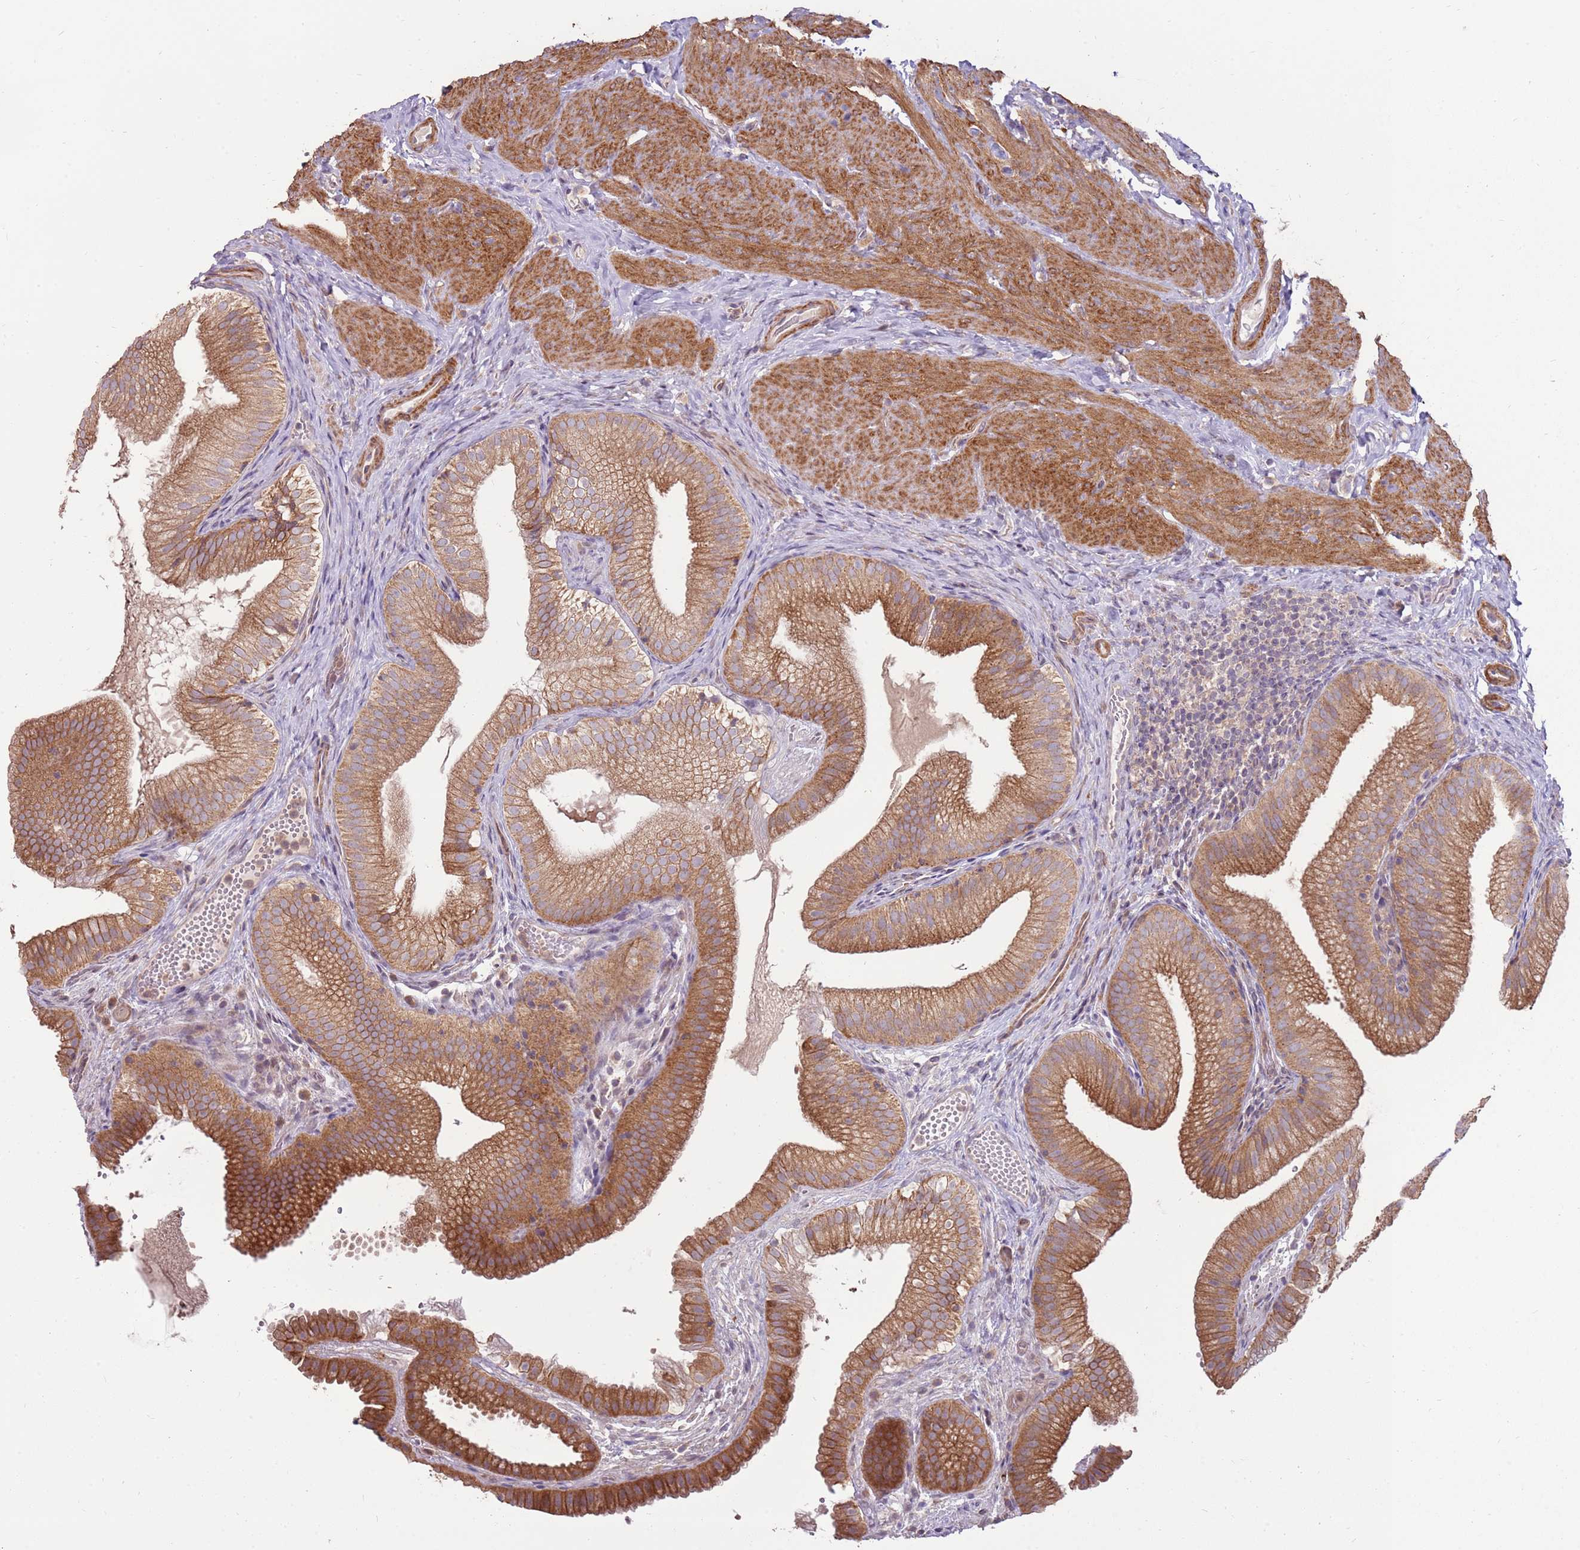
{"staining": {"intensity": "strong", "quantity": ">75%", "location": "cytoplasmic/membranous"}, "tissue": "gallbladder", "cell_type": "Glandular cells", "image_type": "normal", "snomed": [{"axis": "morphology", "description": "Normal tissue, NOS"}, {"axis": "topography", "description": "Gallbladder"}], "caption": "A micrograph showing strong cytoplasmic/membranous staining in approximately >75% of glandular cells in benign gallbladder, as visualized by brown immunohistochemical staining.", "gene": "SPATA31D1", "patient": {"sex": "female", "age": 30}}